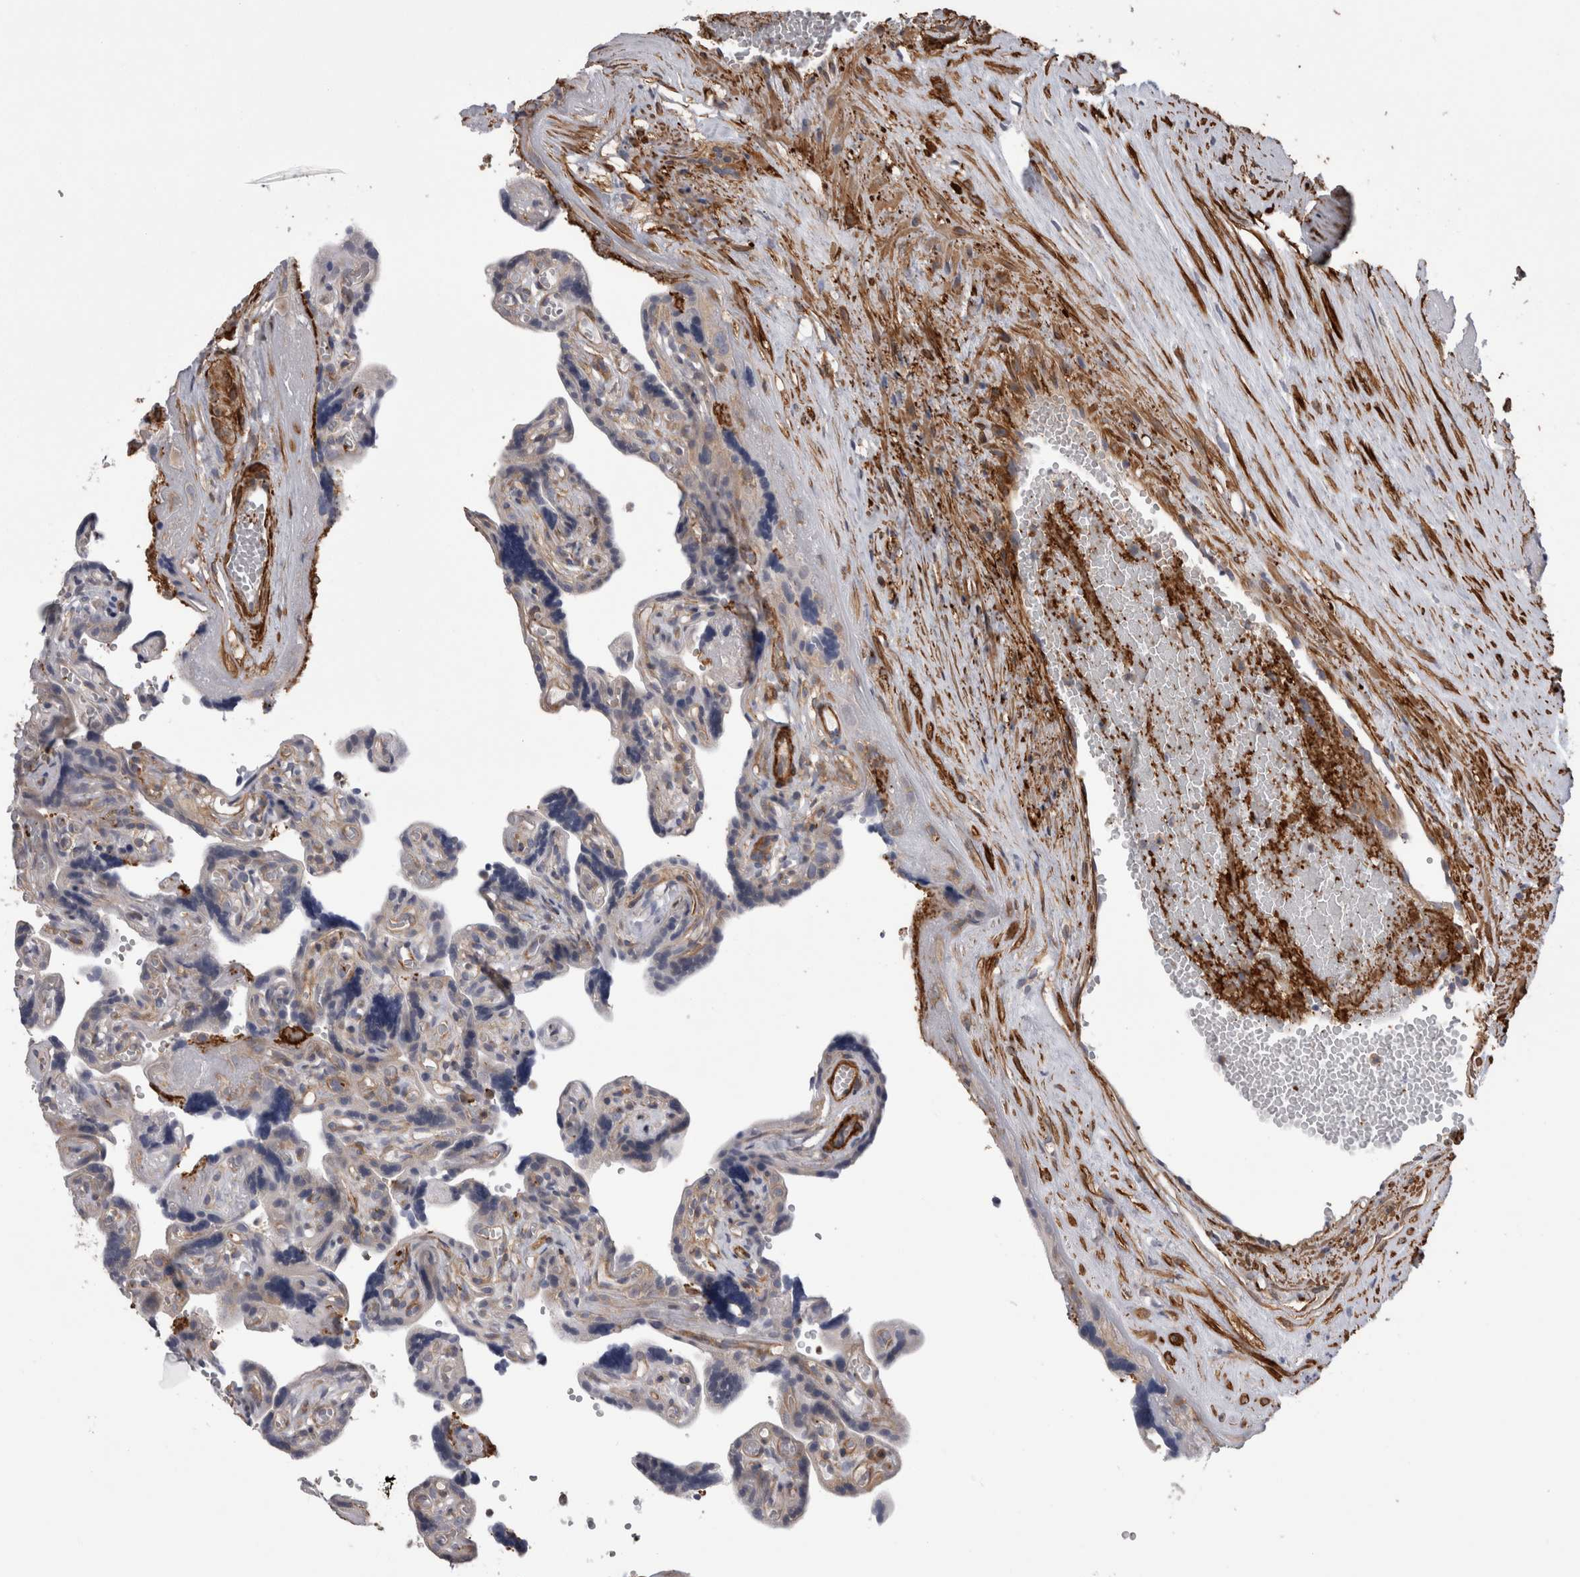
{"staining": {"intensity": "moderate", "quantity": "<25%", "location": "cytoplasmic/membranous"}, "tissue": "placenta", "cell_type": "Trophoblastic cells", "image_type": "normal", "snomed": [{"axis": "morphology", "description": "Normal tissue, NOS"}, {"axis": "topography", "description": "Placenta"}], "caption": "IHC photomicrograph of normal human placenta stained for a protein (brown), which shows low levels of moderate cytoplasmic/membranous positivity in about <25% of trophoblastic cells.", "gene": "EPRS1", "patient": {"sex": "female", "age": 30}}